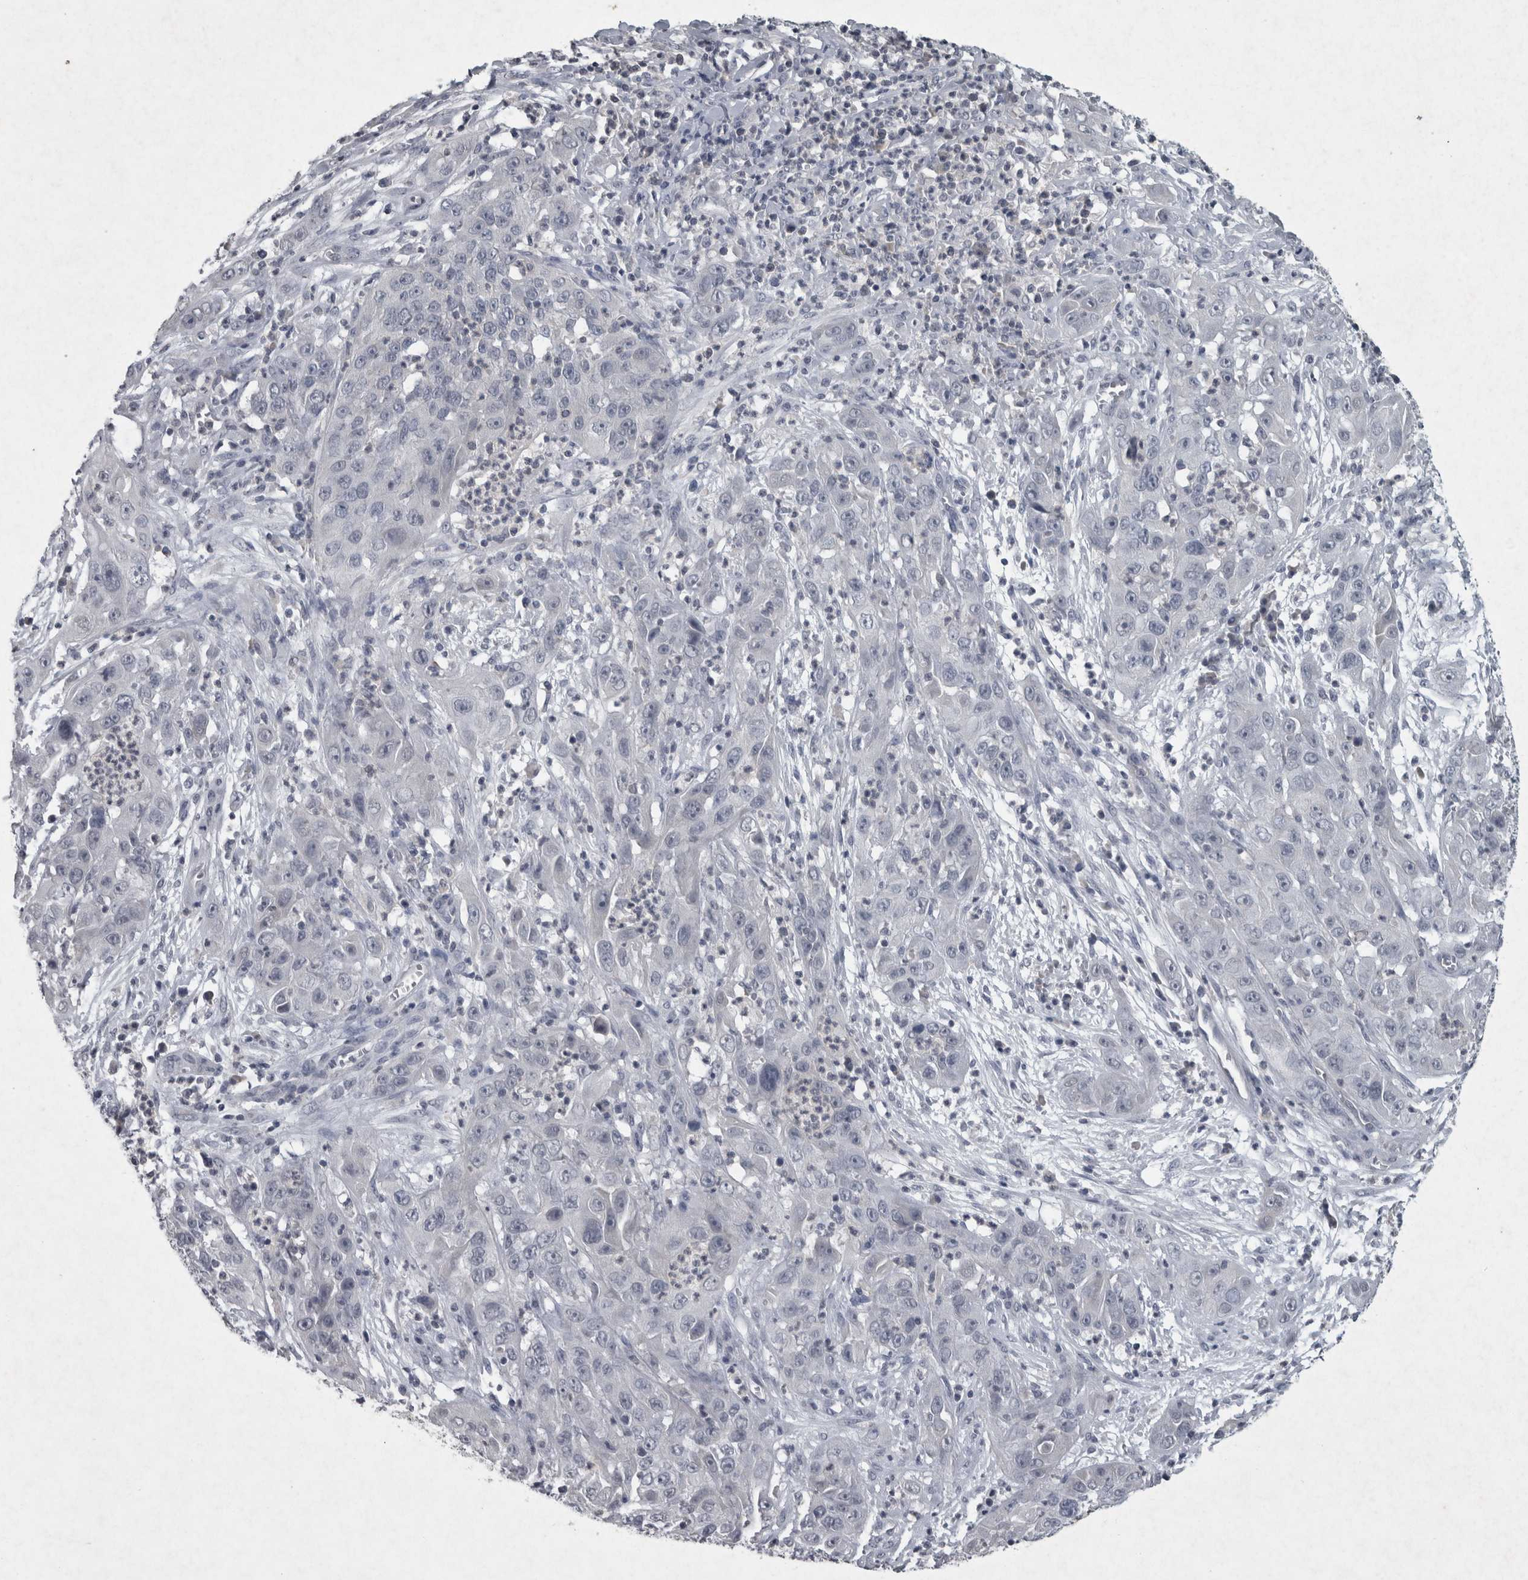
{"staining": {"intensity": "negative", "quantity": "none", "location": "none"}, "tissue": "cervical cancer", "cell_type": "Tumor cells", "image_type": "cancer", "snomed": [{"axis": "morphology", "description": "Squamous cell carcinoma, NOS"}, {"axis": "topography", "description": "Cervix"}], "caption": "DAB (3,3'-diaminobenzidine) immunohistochemical staining of cervical squamous cell carcinoma exhibits no significant positivity in tumor cells.", "gene": "WNT7A", "patient": {"sex": "female", "age": 32}}